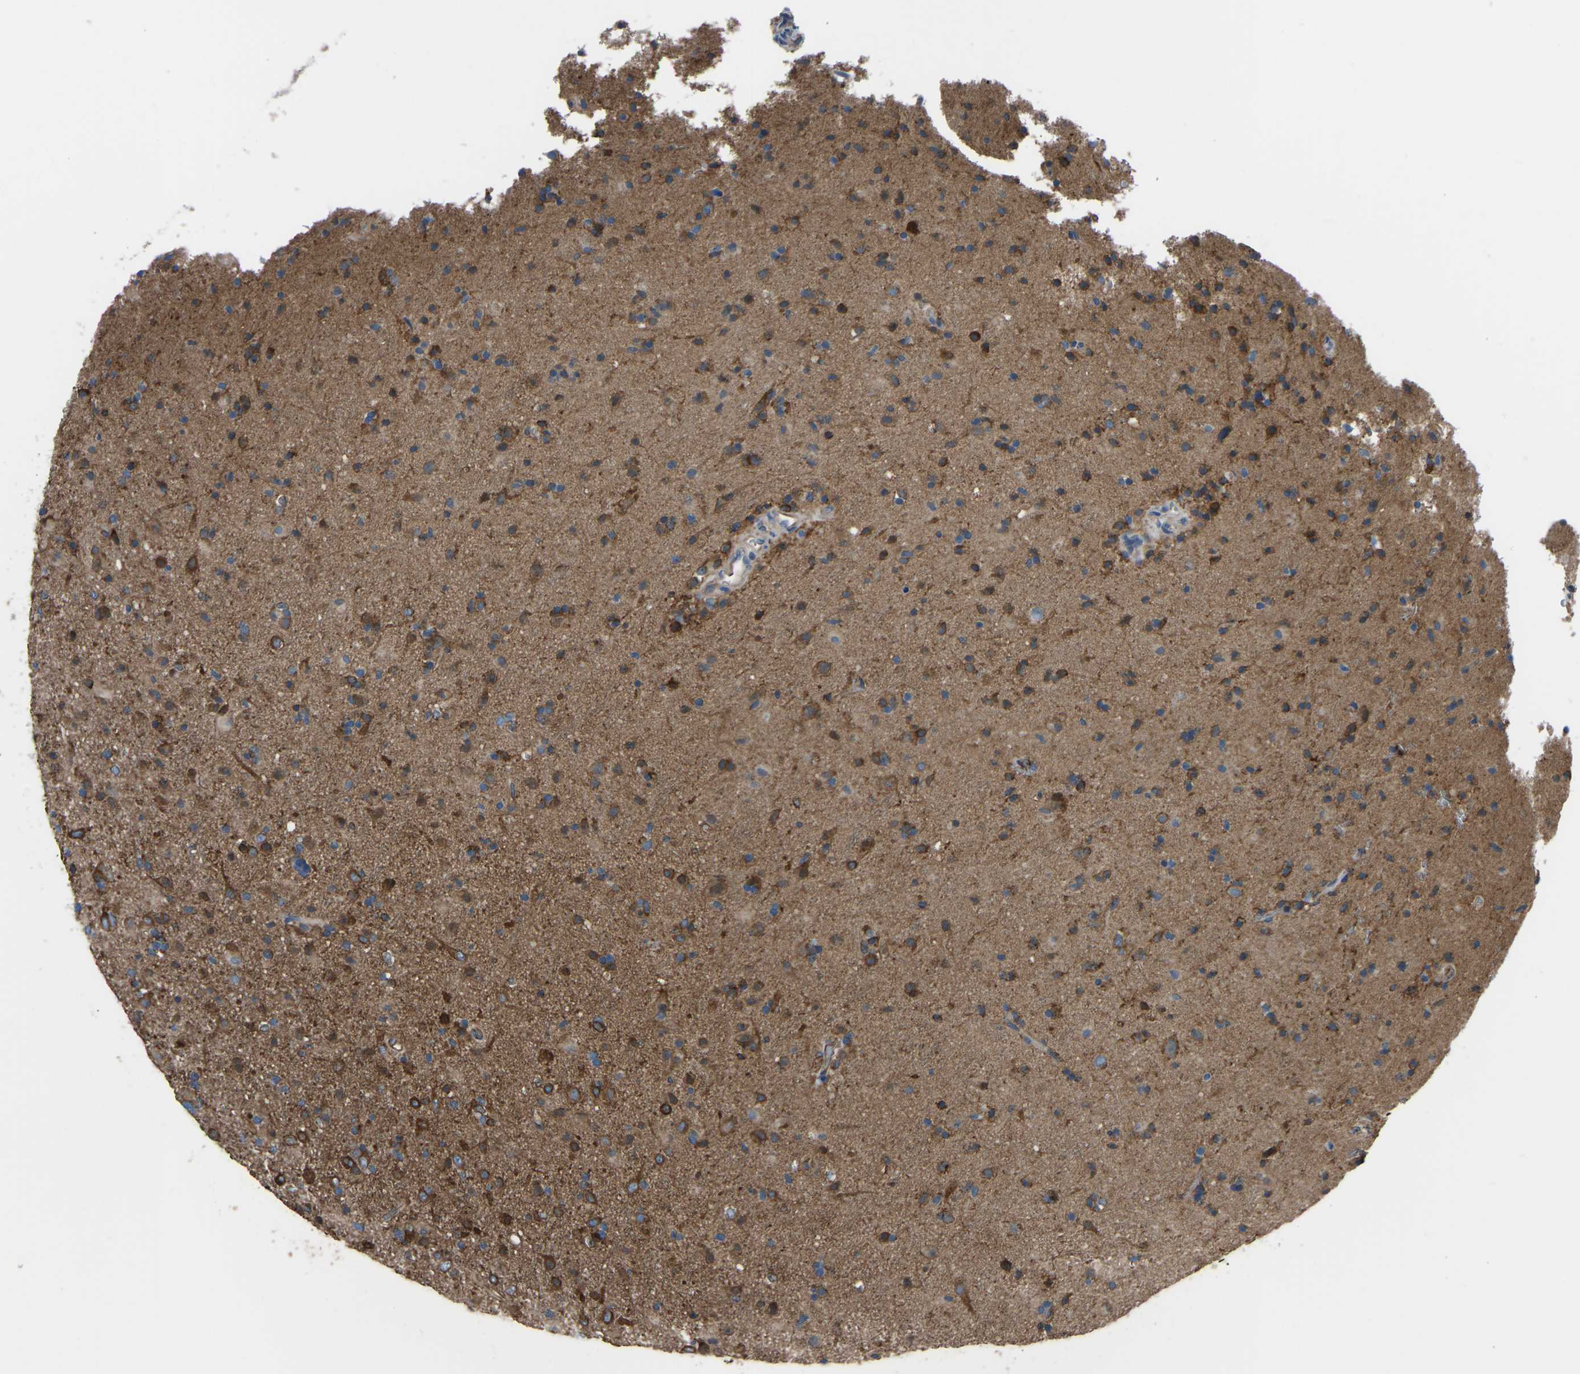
{"staining": {"intensity": "strong", "quantity": ">75%", "location": "cytoplasmic/membranous"}, "tissue": "glioma", "cell_type": "Tumor cells", "image_type": "cancer", "snomed": [{"axis": "morphology", "description": "Glioma, malignant, Low grade"}, {"axis": "topography", "description": "Brain"}], "caption": "Human malignant glioma (low-grade) stained with a protein marker shows strong staining in tumor cells.", "gene": "MYH10", "patient": {"sex": "male", "age": 65}}